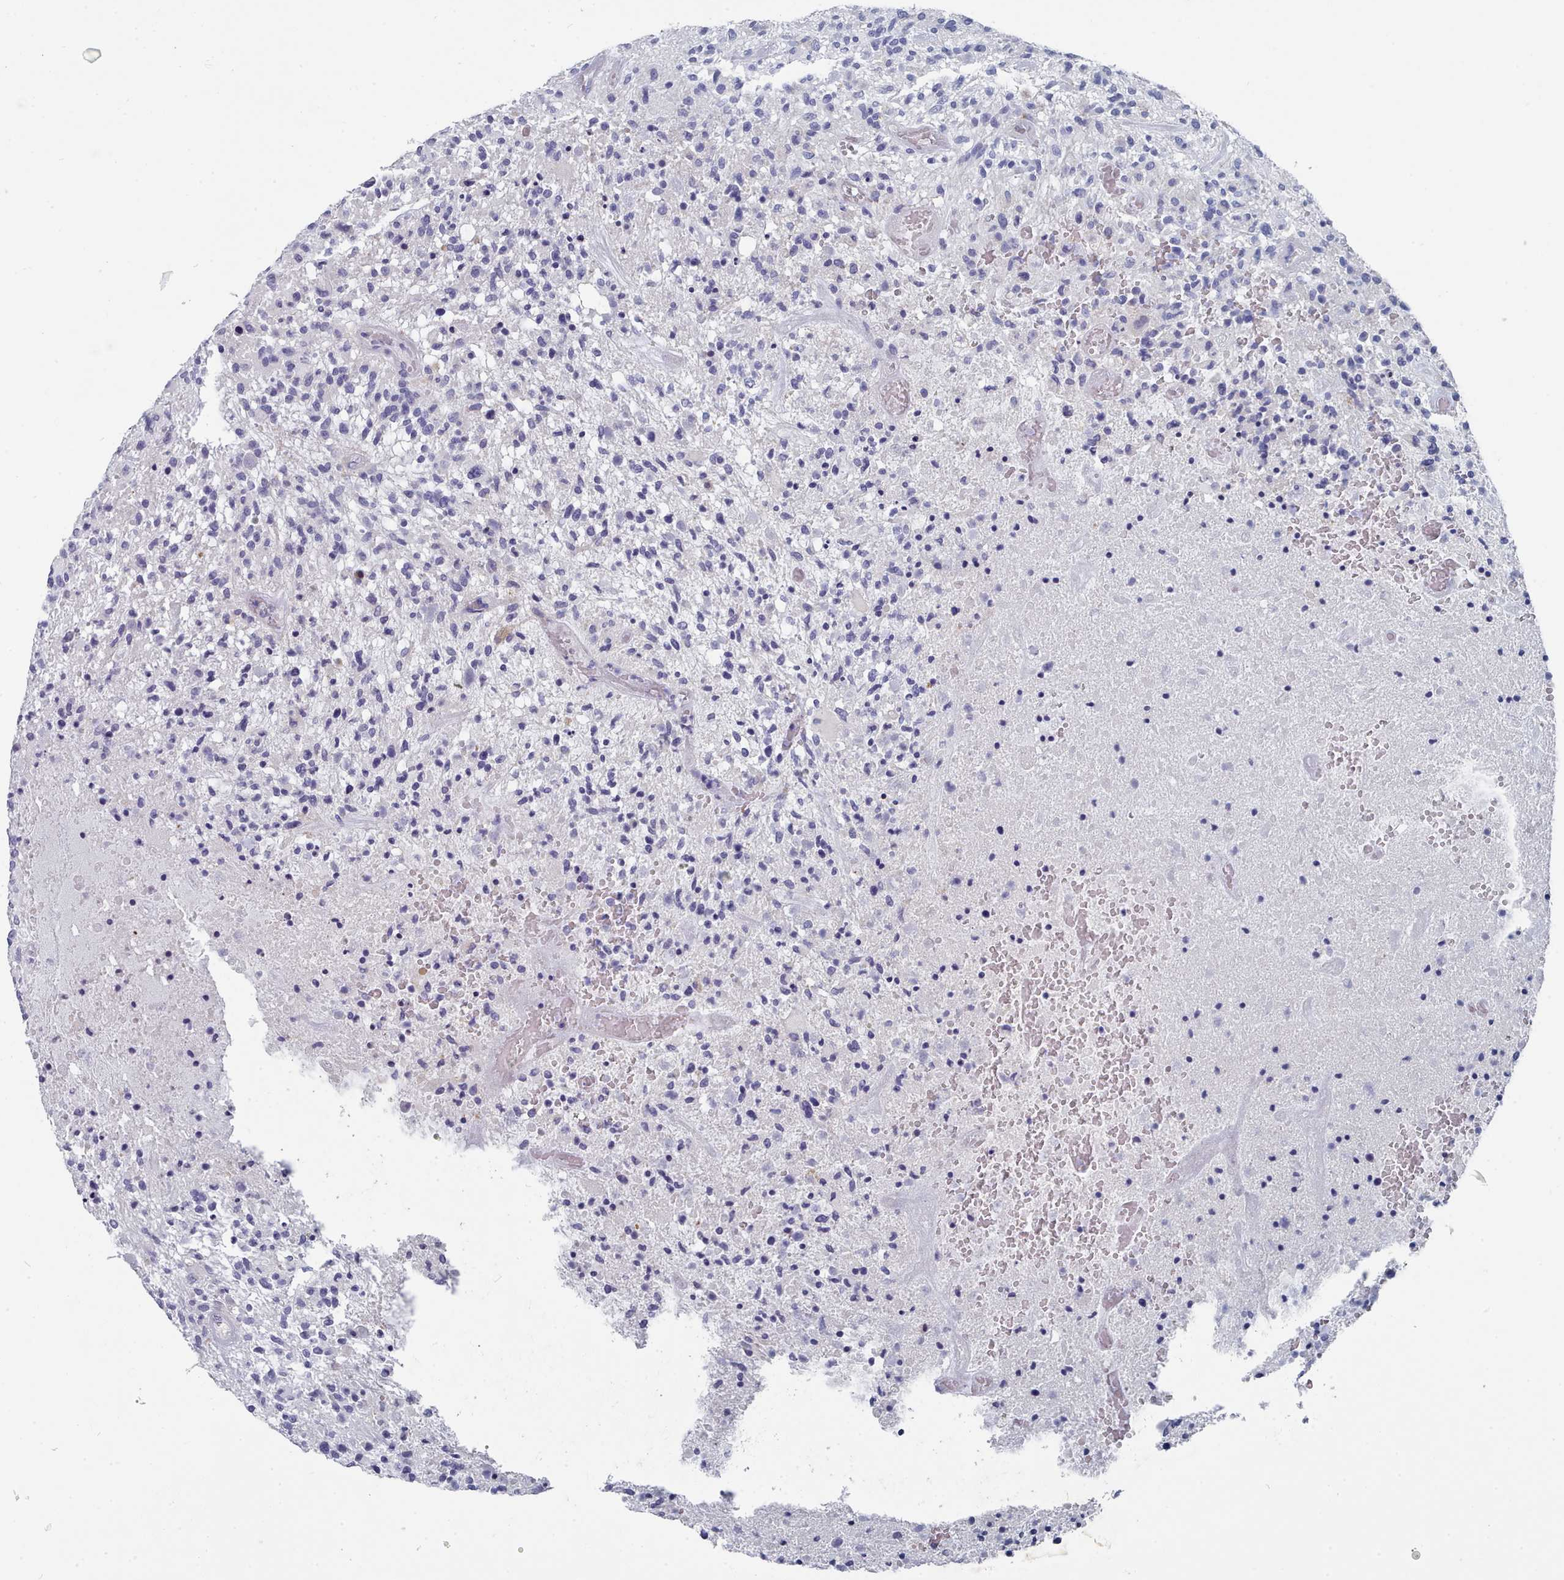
{"staining": {"intensity": "negative", "quantity": "none", "location": "none"}, "tissue": "glioma", "cell_type": "Tumor cells", "image_type": "cancer", "snomed": [{"axis": "morphology", "description": "Glioma, malignant, High grade"}, {"axis": "topography", "description": "Brain"}], "caption": "An image of glioma stained for a protein shows no brown staining in tumor cells. (DAB (3,3'-diaminobenzidine) immunohistochemistry (IHC) visualized using brightfield microscopy, high magnification).", "gene": "PDE4C", "patient": {"sex": "male", "age": 47}}